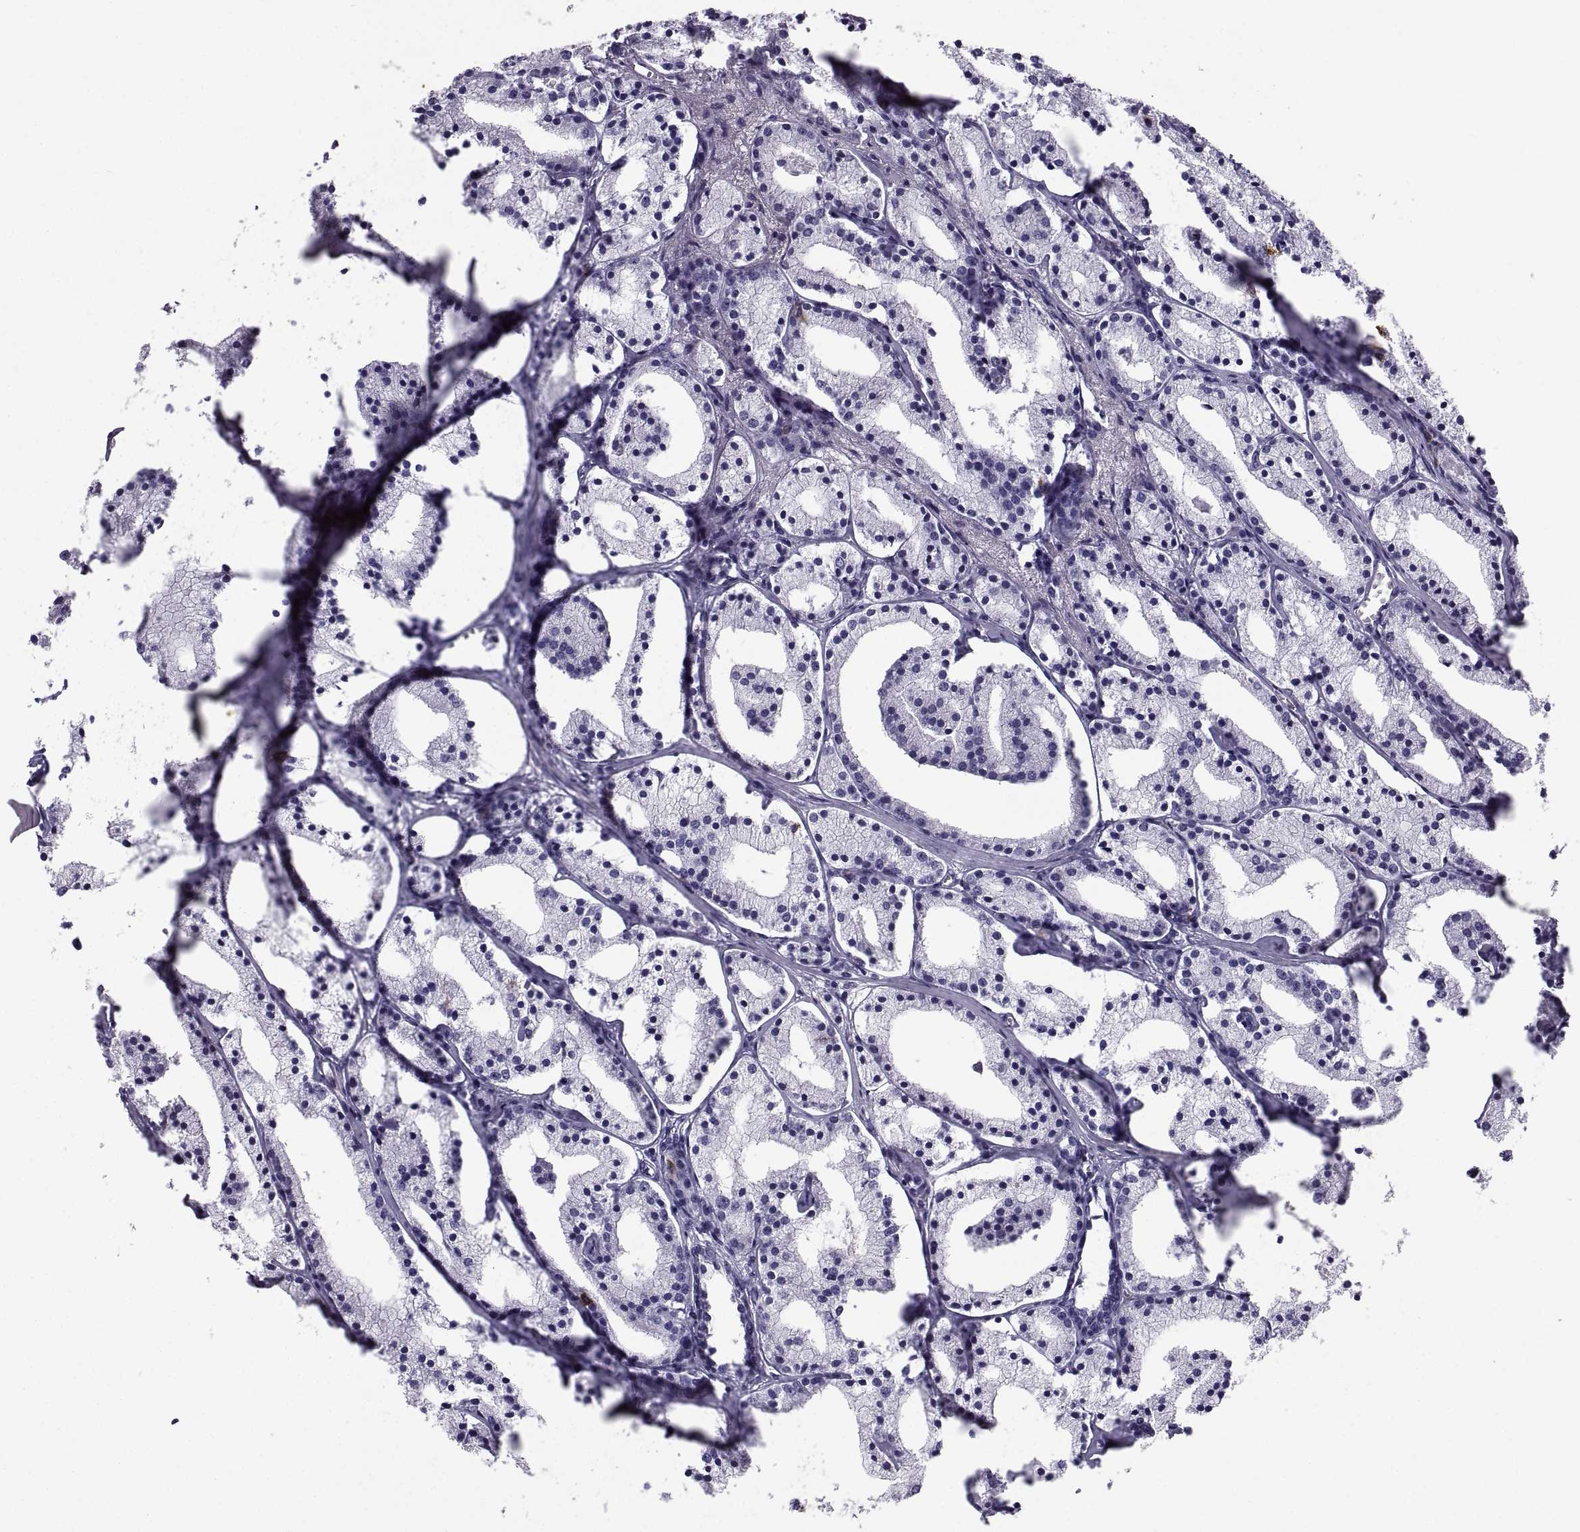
{"staining": {"intensity": "negative", "quantity": "none", "location": "none"}, "tissue": "prostate cancer", "cell_type": "Tumor cells", "image_type": "cancer", "snomed": [{"axis": "morphology", "description": "Adenocarcinoma, NOS"}, {"axis": "topography", "description": "Prostate"}], "caption": "A histopathology image of adenocarcinoma (prostate) stained for a protein reveals no brown staining in tumor cells. (Brightfield microscopy of DAB immunohistochemistry at high magnification).", "gene": "PCSK1N", "patient": {"sex": "male", "age": 69}}